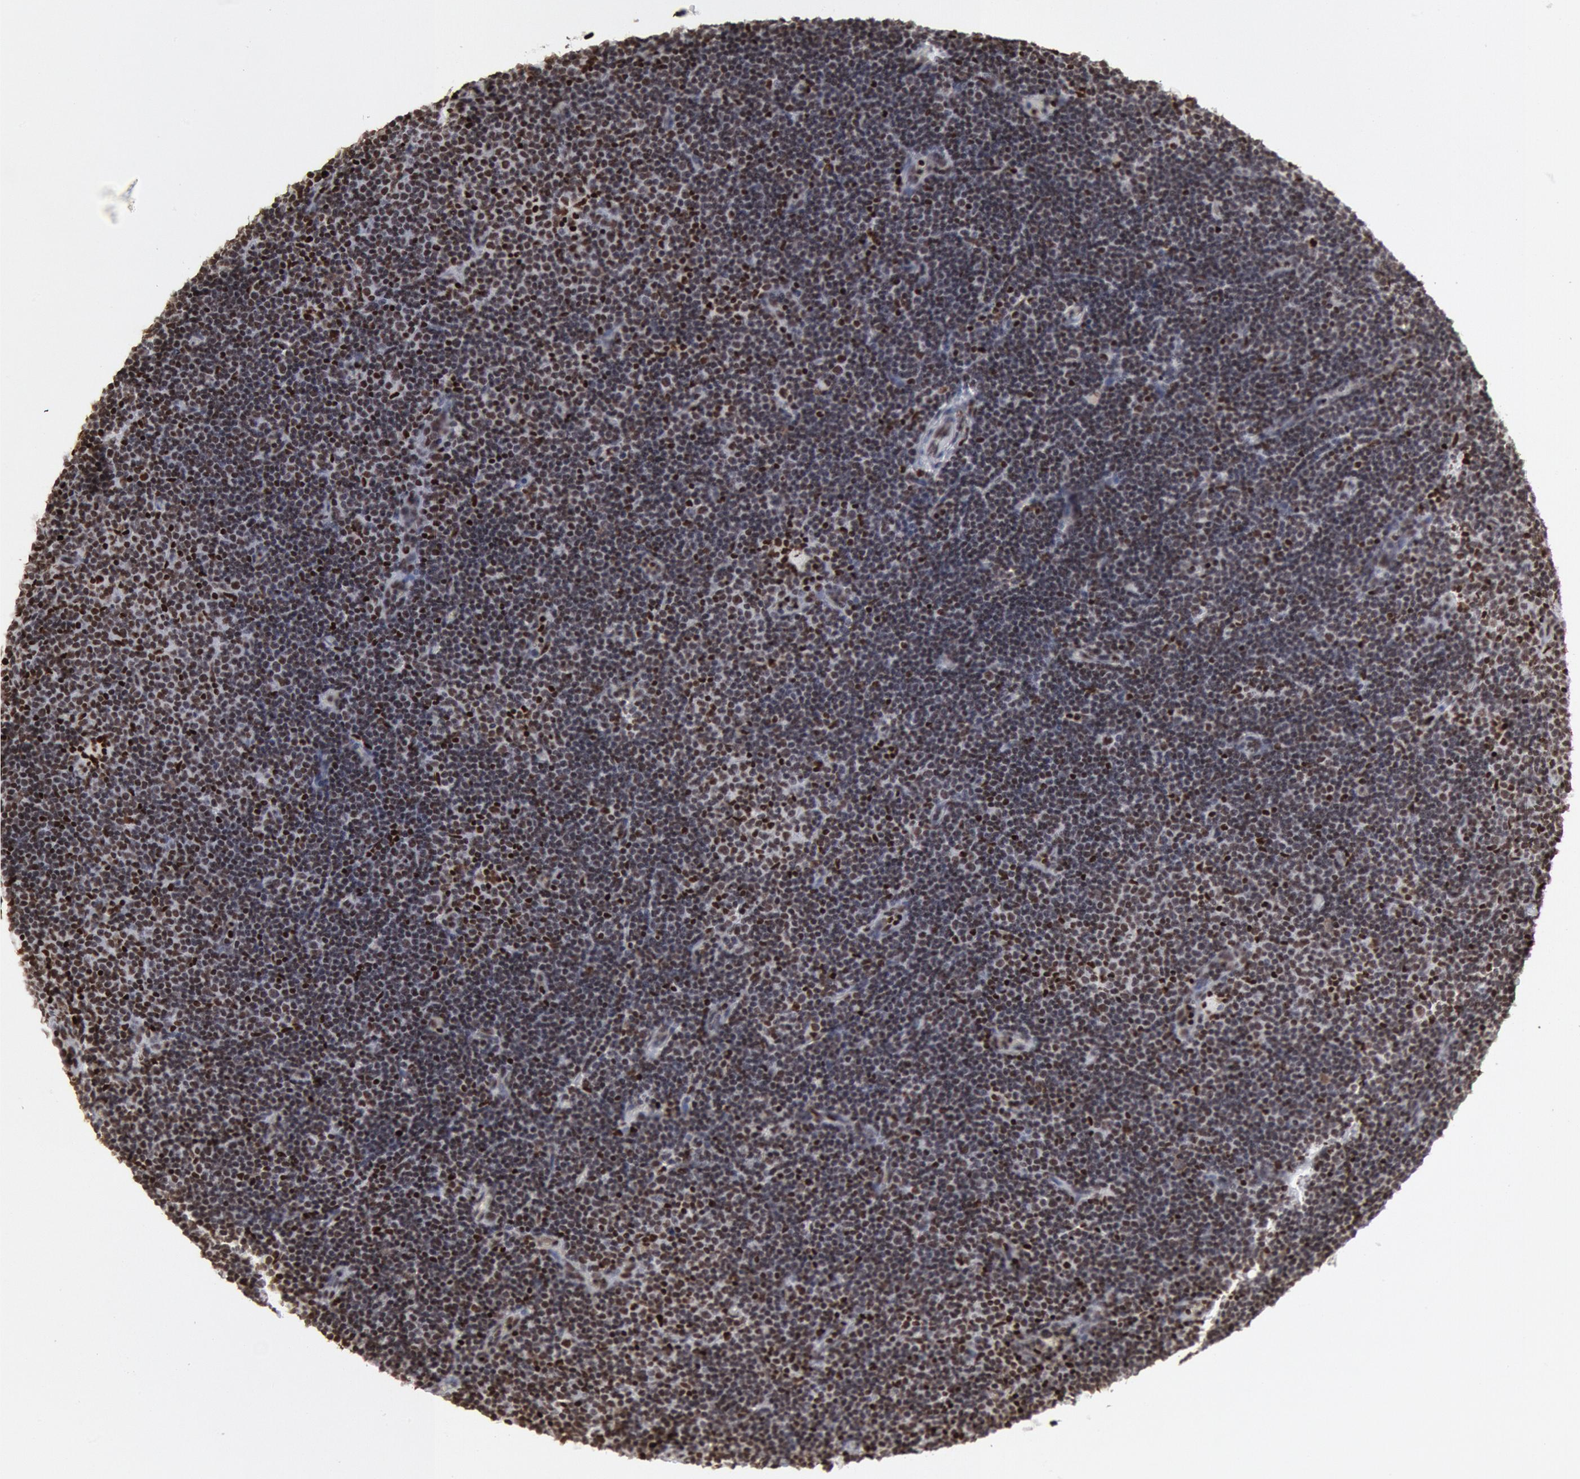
{"staining": {"intensity": "strong", "quantity": "25%-75%", "location": "nuclear"}, "tissue": "lymphoma", "cell_type": "Tumor cells", "image_type": "cancer", "snomed": [{"axis": "morphology", "description": "Malignant lymphoma, non-Hodgkin's type, Low grade"}, {"axis": "topography", "description": "Lymph node"}], "caption": "Human lymphoma stained with a protein marker displays strong staining in tumor cells.", "gene": "SUB1", "patient": {"sex": "male", "age": 57}}